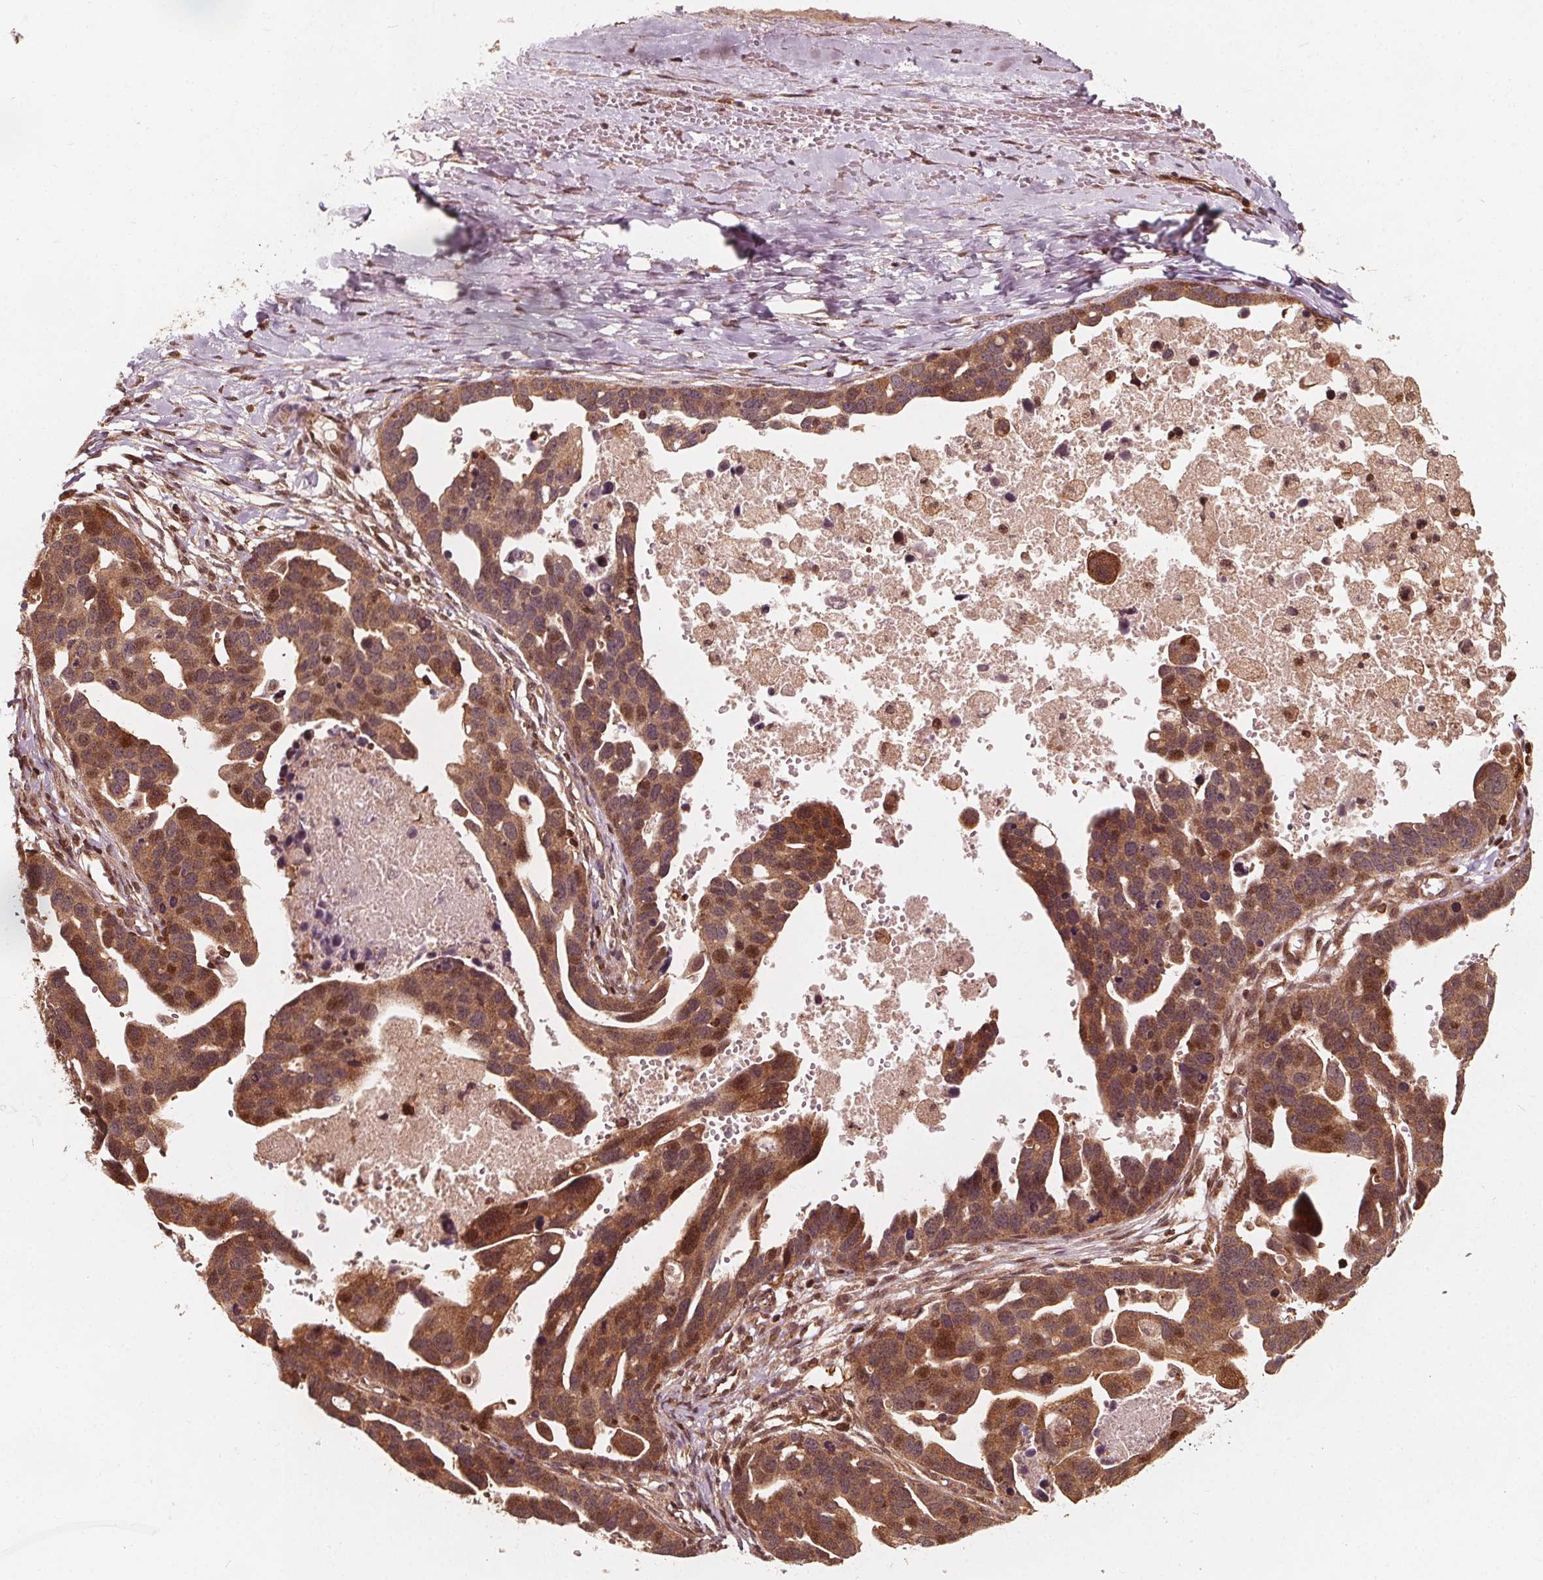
{"staining": {"intensity": "strong", "quantity": ">75%", "location": "cytoplasmic/membranous"}, "tissue": "ovarian cancer", "cell_type": "Tumor cells", "image_type": "cancer", "snomed": [{"axis": "morphology", "description": "Cystadenocarcinoma, serous, NOS"}, {"axis": "topography", "description": "Ovary"}], "caption": "The immunohistochemical stain shows strong cytoplasmic/membranous positivity in tumor cells of ovarian serous cystadenocarcinoma tissue.", "gene": "AIP", "patient": {"sex": "female", "age": 54}}